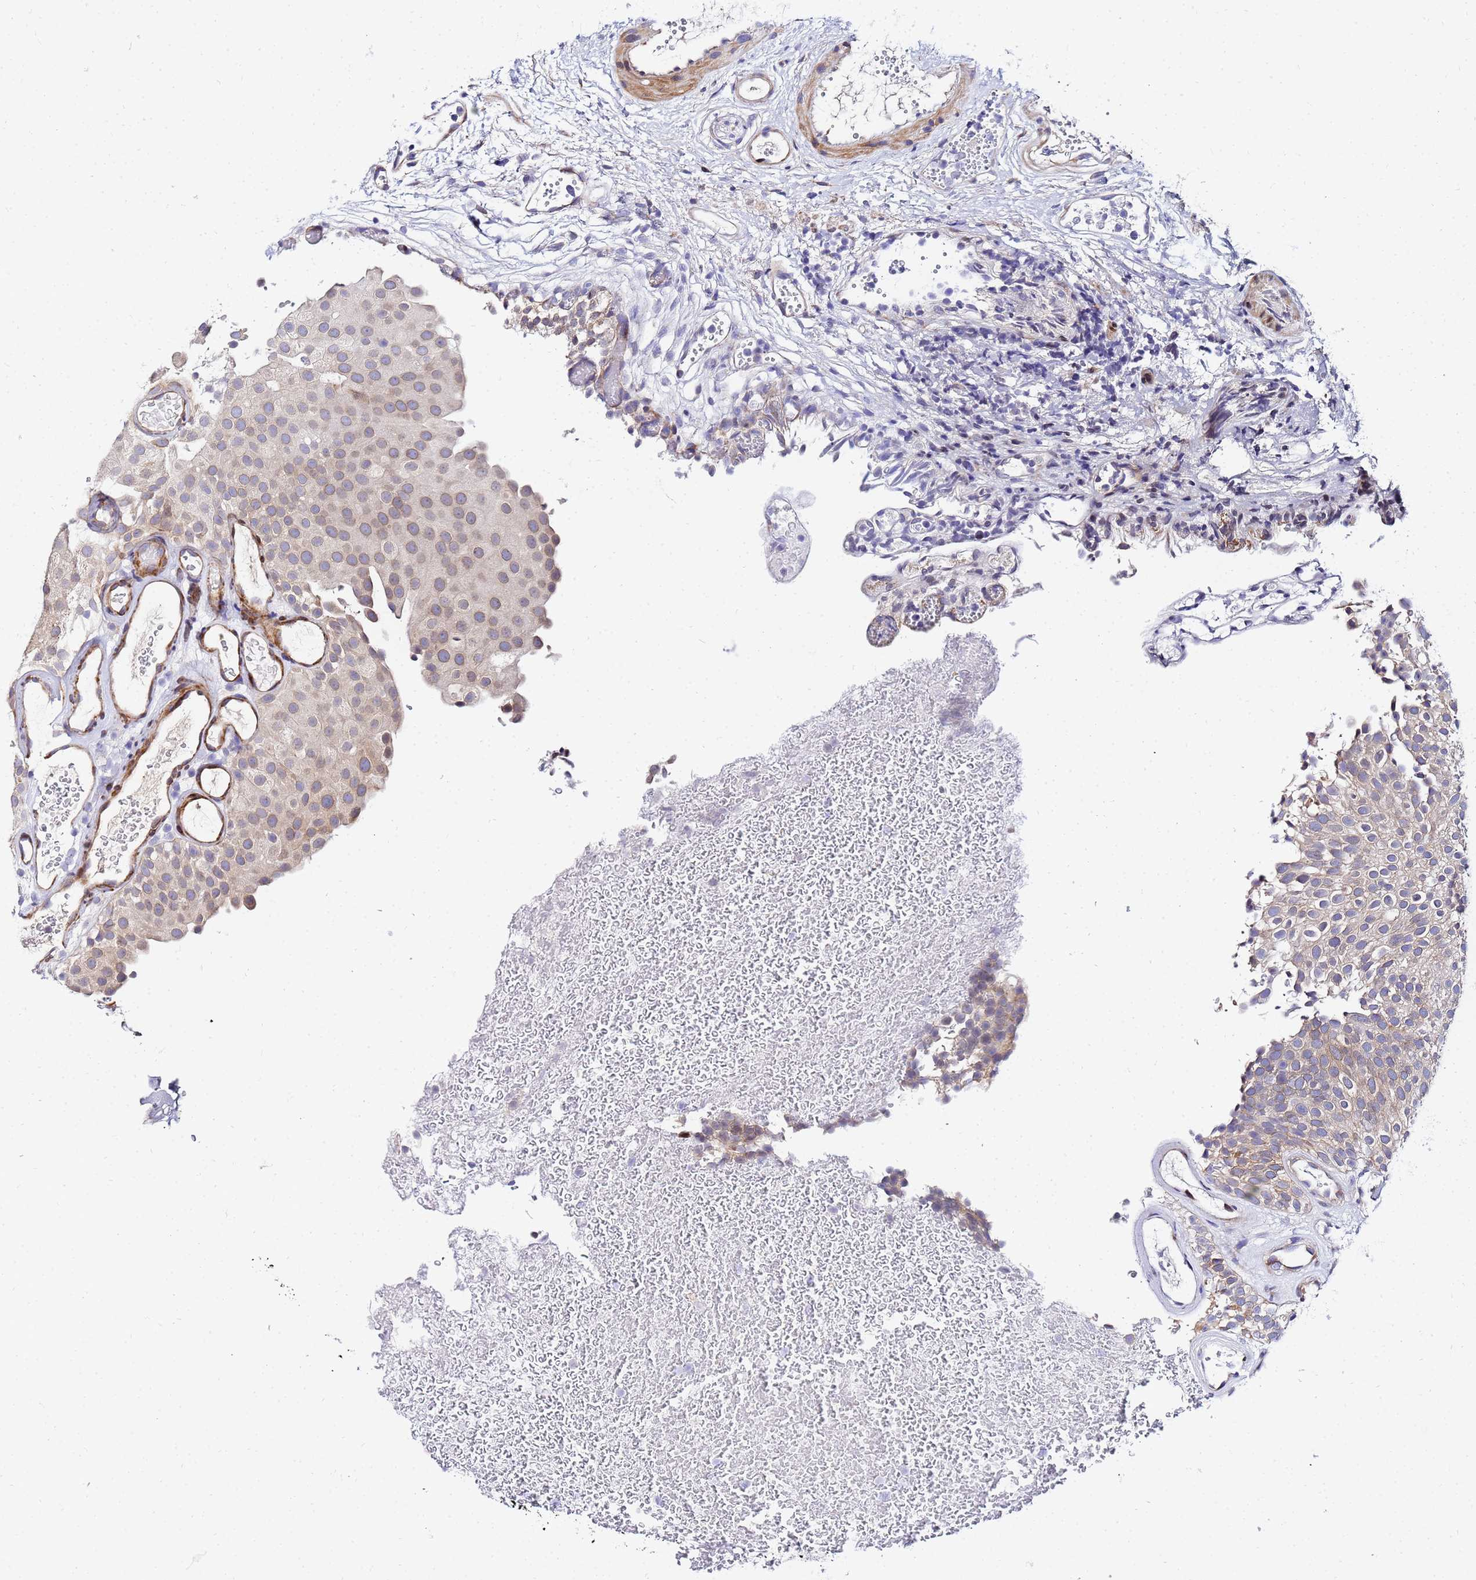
{"staining": {"intensity": "weak", "quantity": "25%-75%", "location": "cytoplasmic/membranous"}, "tissue": "urothelial cancer", "cell_type": "Tumor cells", "image_type": "cancer", "snomed": [{"axis": "morphology", "description": "Urothelial carcinoma, Low grade"}, {"axis": "topography", "description": "Urinary bladder"}], "caption": "High-magnification brightfield microscopy of low-grade urothelial carcinoma stained with DAB (3,3'-diaminobenzidine) (brown) and counterstained with hematoxylin (blue). tumor cells exhibit weak cytoplasmic/membranous positivity is identified in approximately25%-75% of cells.", "gene": "POM121", "patient": {"sex": "male", "age": 78}}